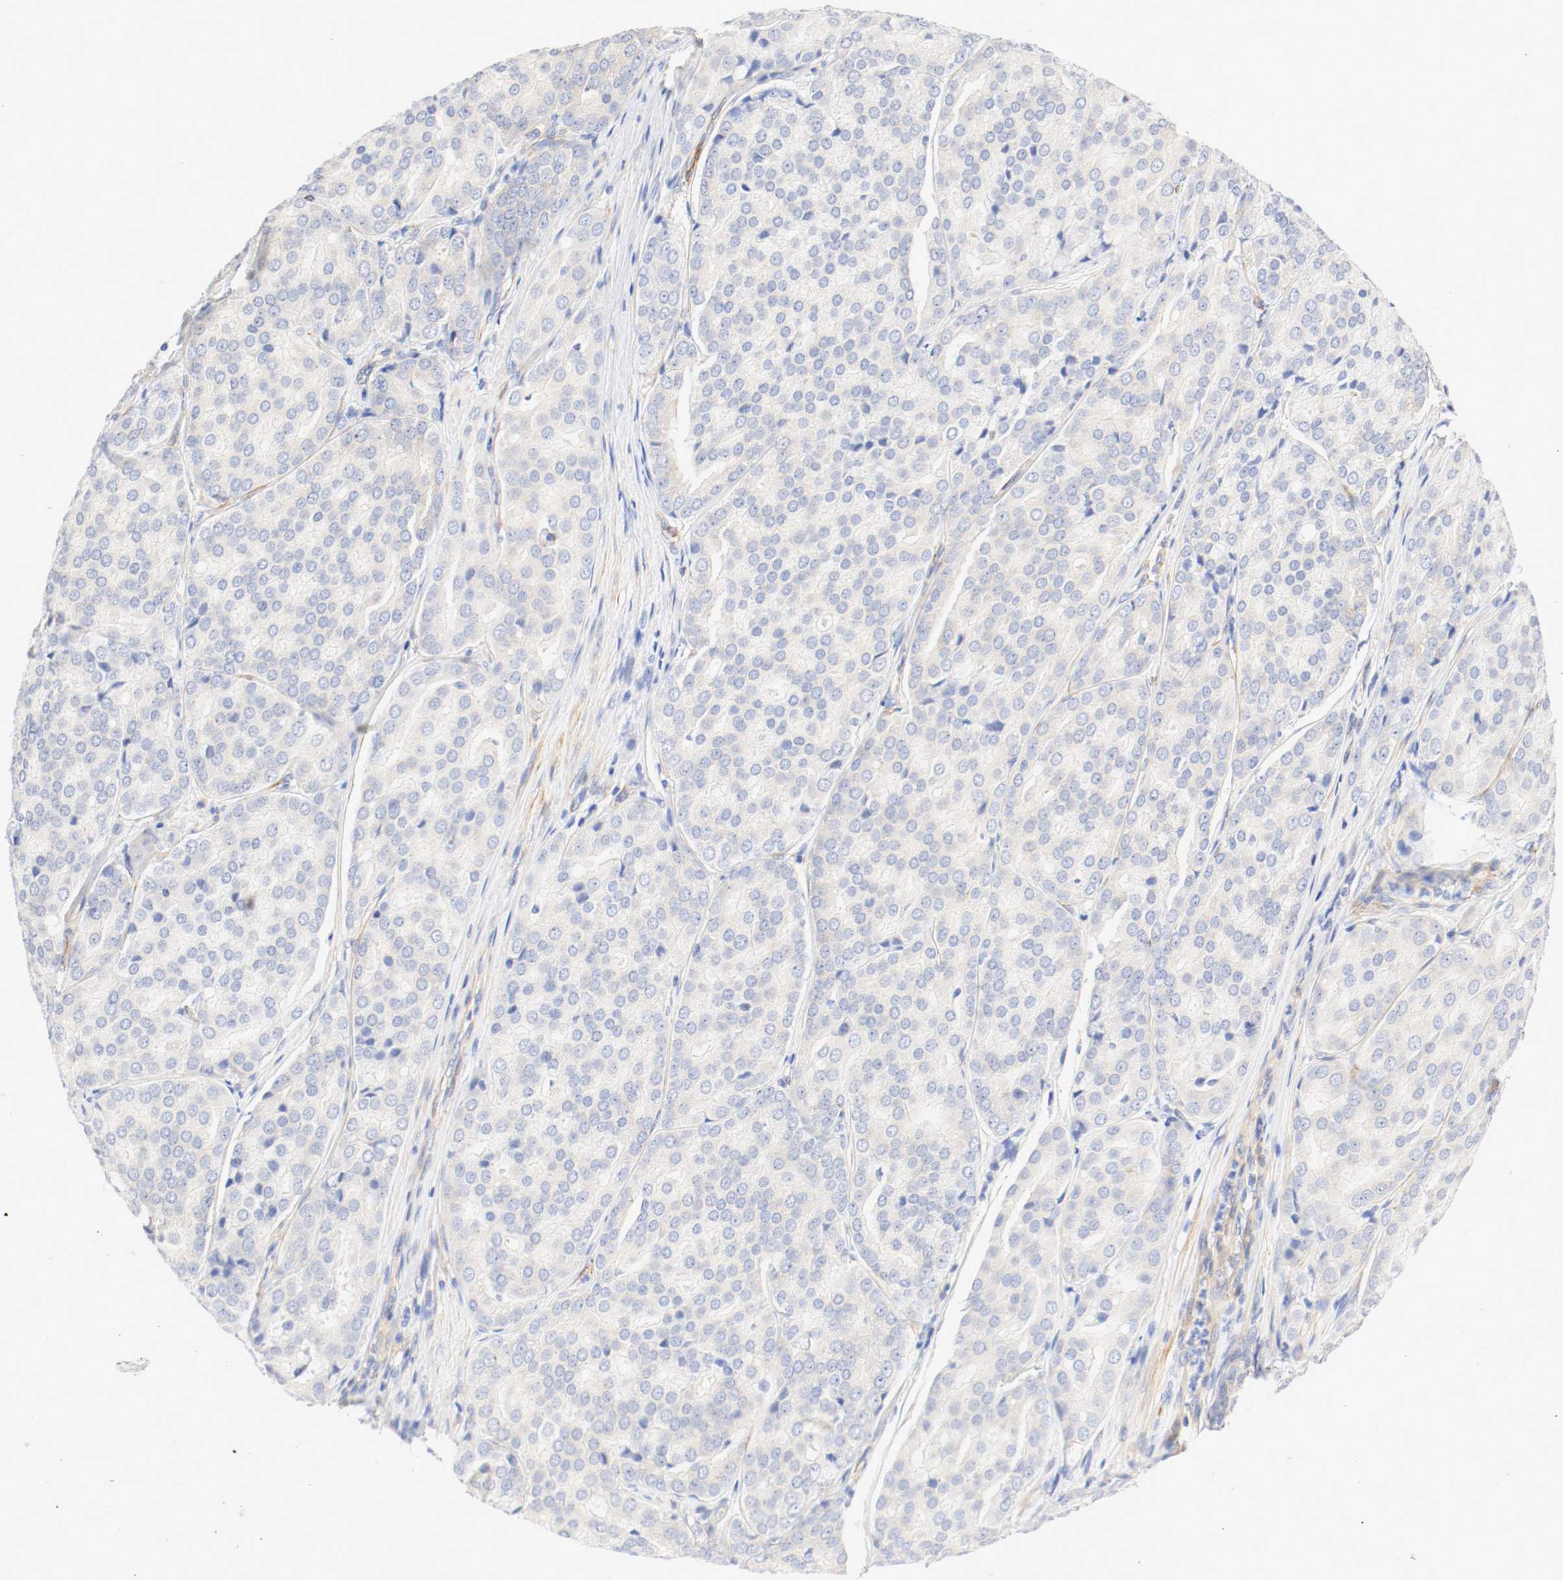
{"staining": {"intensity": "weak", "quantity": "25%-75%", "location": "cytoplasmic/membranous"}, "tissue": "prostate cancer", "cell_type": "Tumor cells", "image_type": "cancer", "snomed": [{"axis": "morphology", "description": "Adenocarcinoma, High grade"}, {"axis": "topography", "description": "Prostate"}], "caption": "A low amount of weak cytoplasmic/membranous positivity is identified in approximately 25%-75% of tumor cells in prostate high-grade adenocarcinoma tissue.", "gene": "GIT1", "patient": {"sex": "male", "age": 64}}